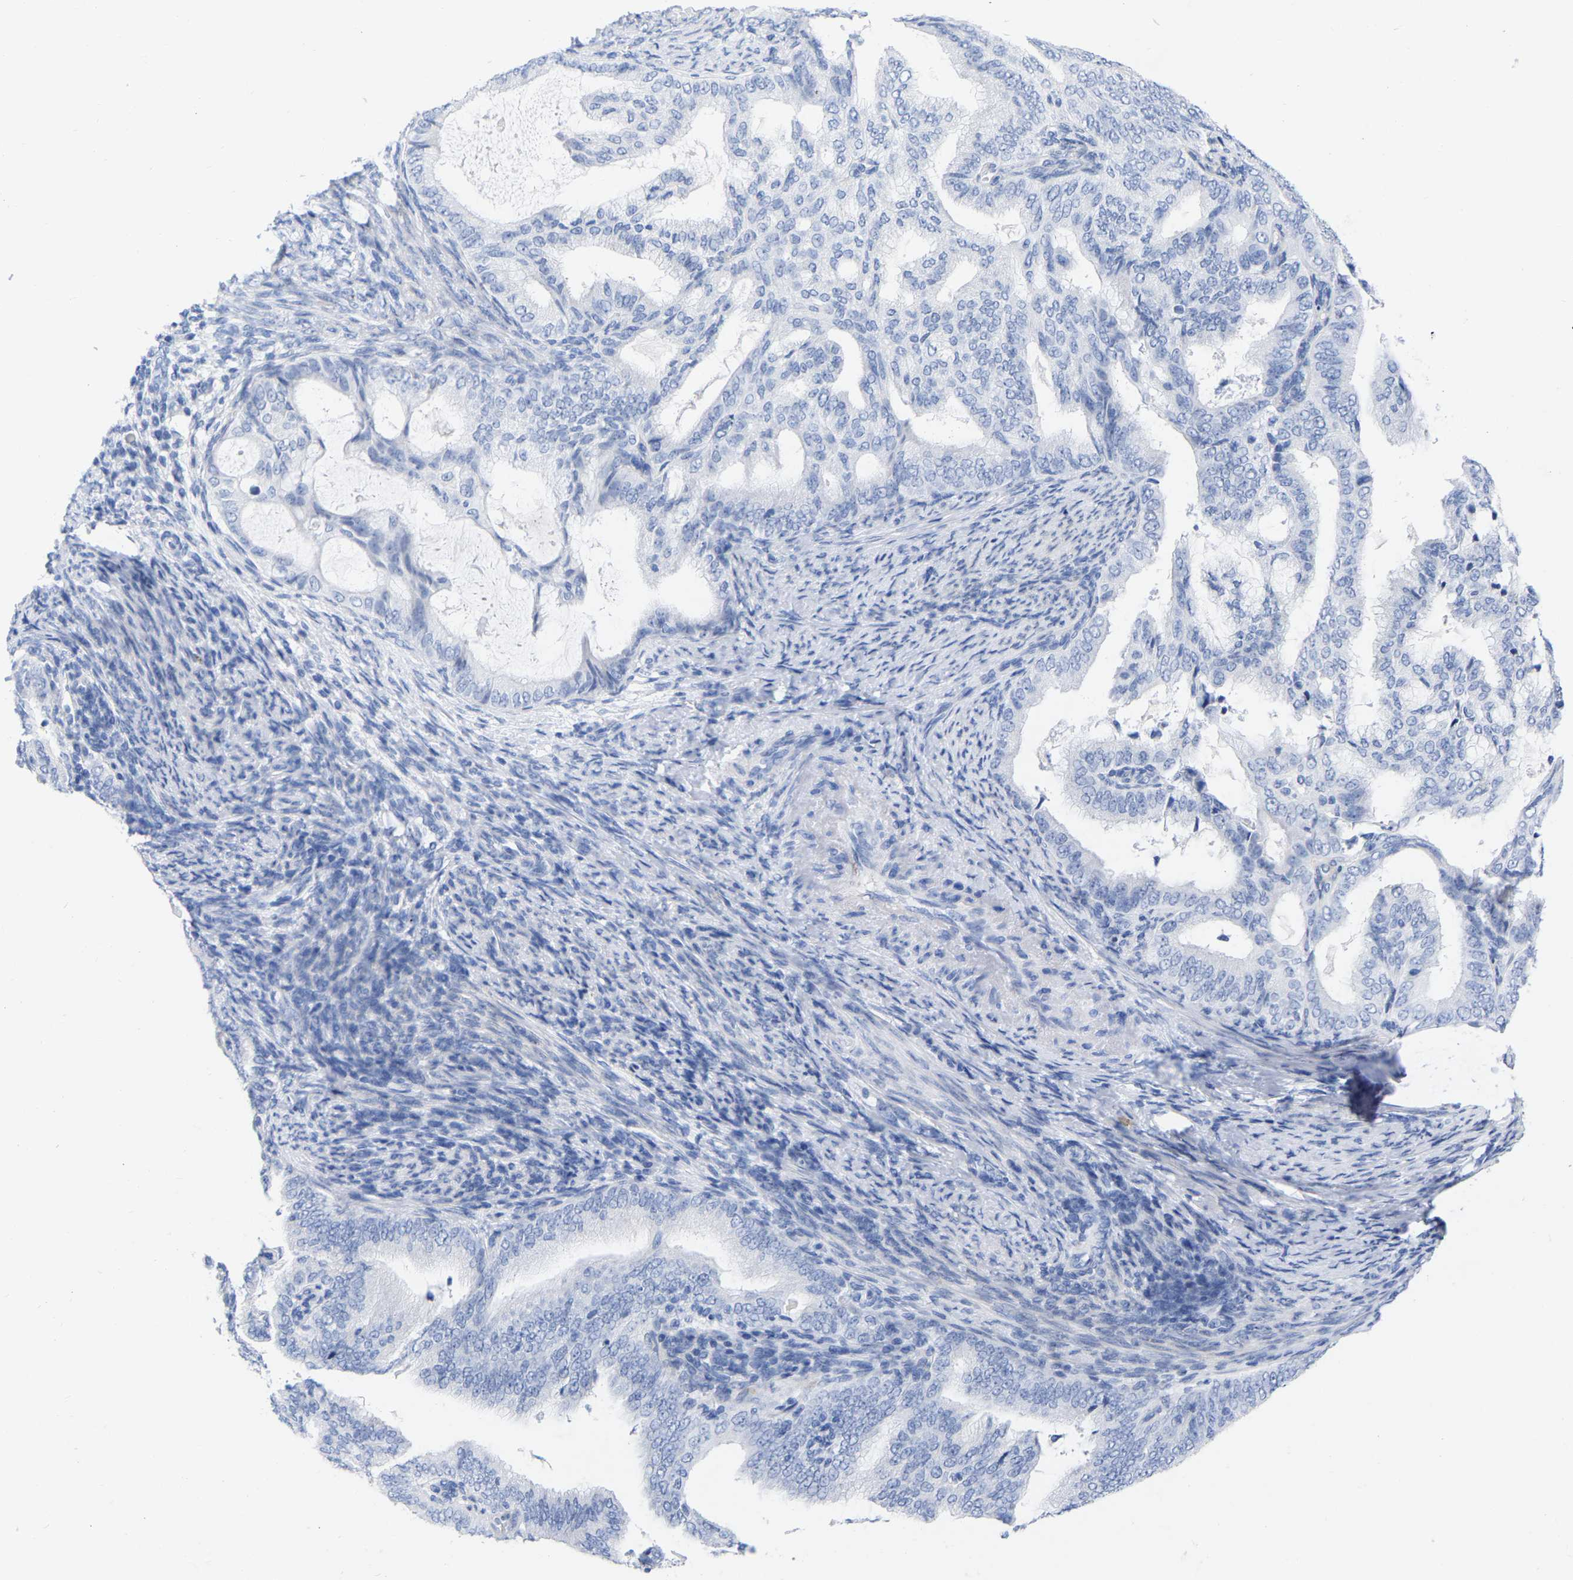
{"staining": {"intensity": "negative", "quantity": "none", "location": "none"}, "tissue": "endometrial cancer", "cell_type": "Tumor cells", "image_type": "cancer", "snomed": [{"axis": "morphology", "description": "Adenocarcinoma, NOS"}, {"axis": "topography", "description": "Endometrium"}], "caption": "Tumor cells are negative for protein expression in human endometrial cancer (adenocarcinoma).", "gene": "HAPLN1", "patient": {"sex": "female", "age": 58}}